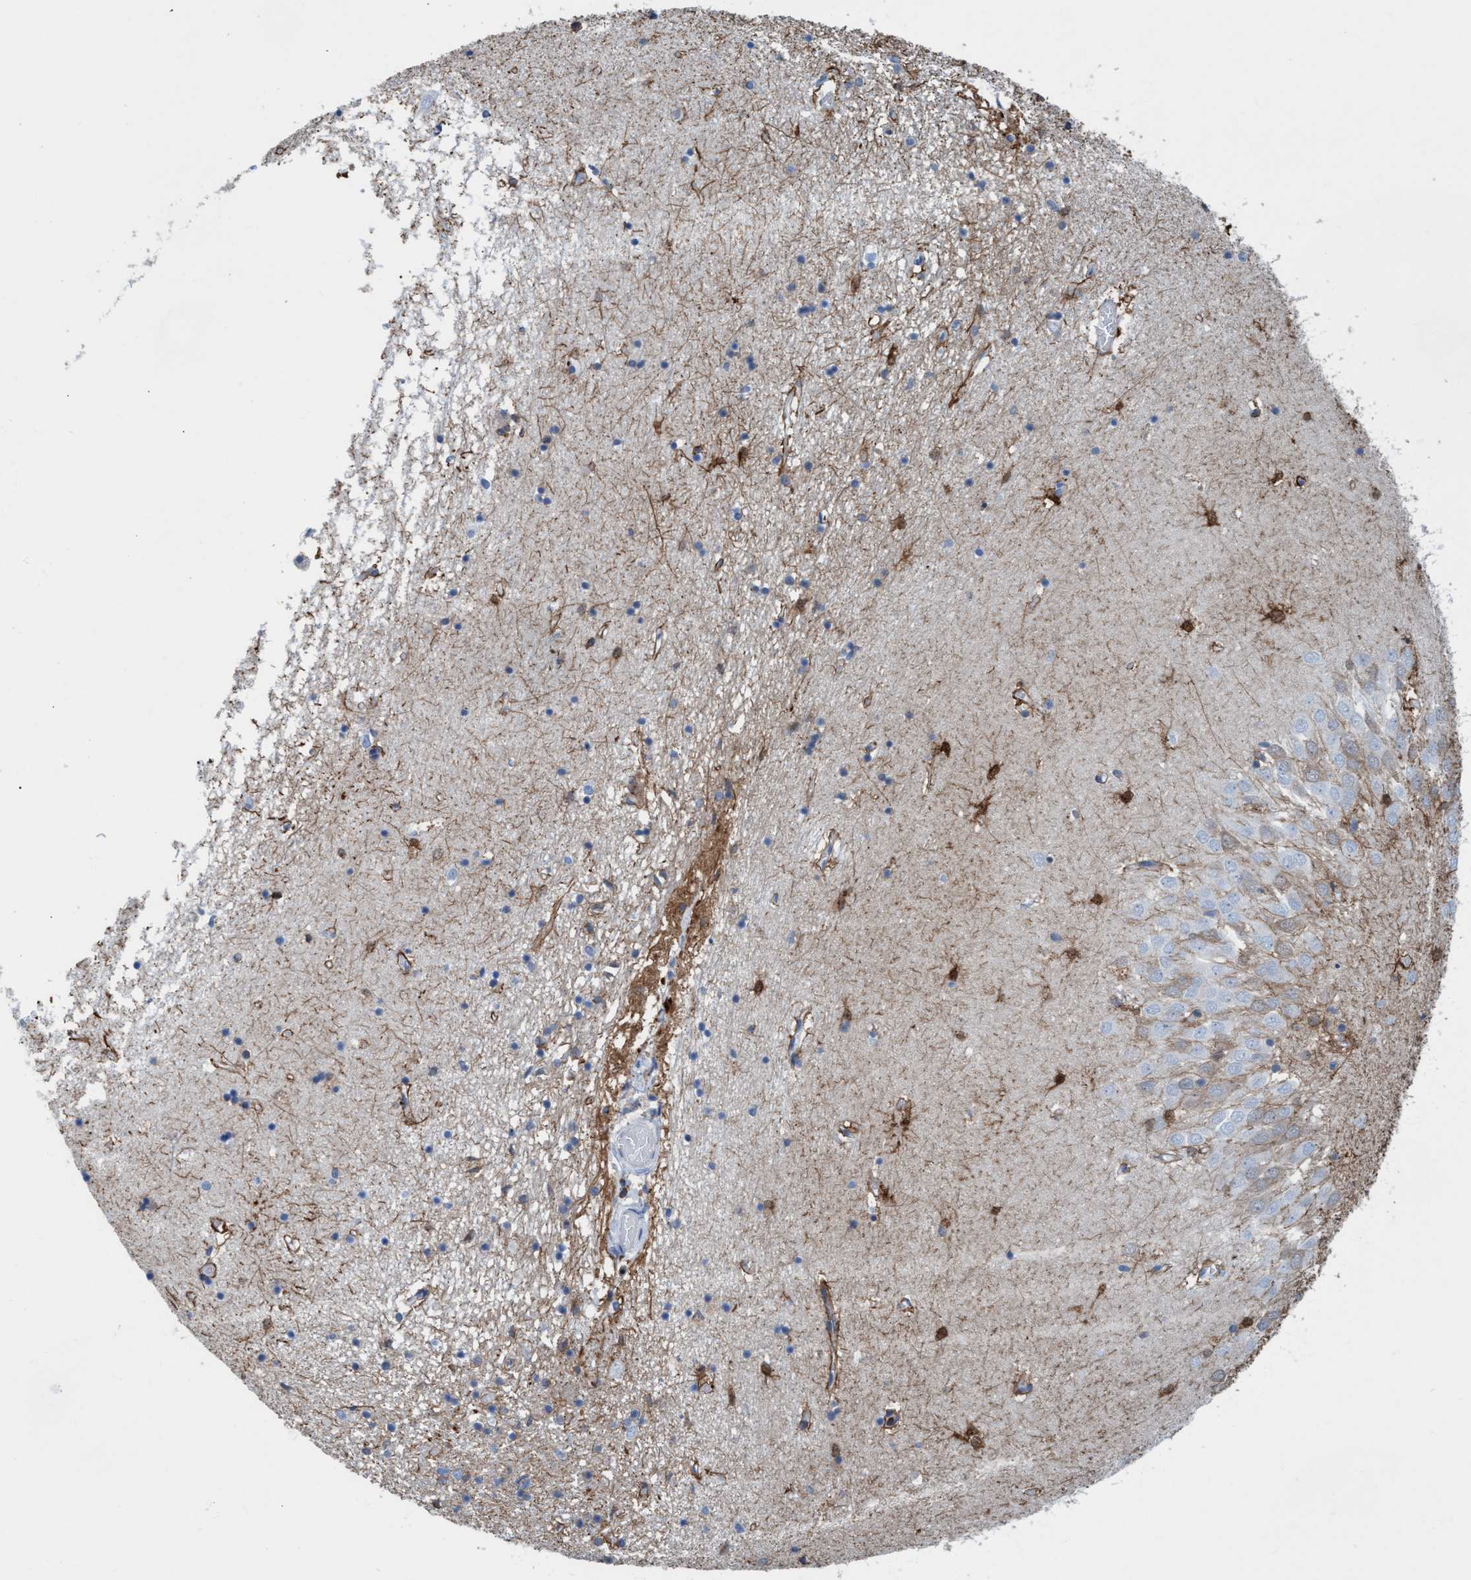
{"staining": {"intensity": "strong", "quantity": "25%-75%", "location": "cytoplasmic/membranous"}, "tissue": "hippocampus", "cell_type": "Glial cells", "image_type": "normal", "snomed": [{"axis": "morphology", "description": "Normal tissue, NOS"}, {"axis": "topography", "description": "Hippocampus"}], "caption": "Hippocampus stained with immunohistochemistry displays strong cytoplasmic/membranous staining in about 25%-75% of glial cells.", "gene": "EZR", "patient": {"sex": "male", "age": 70}}